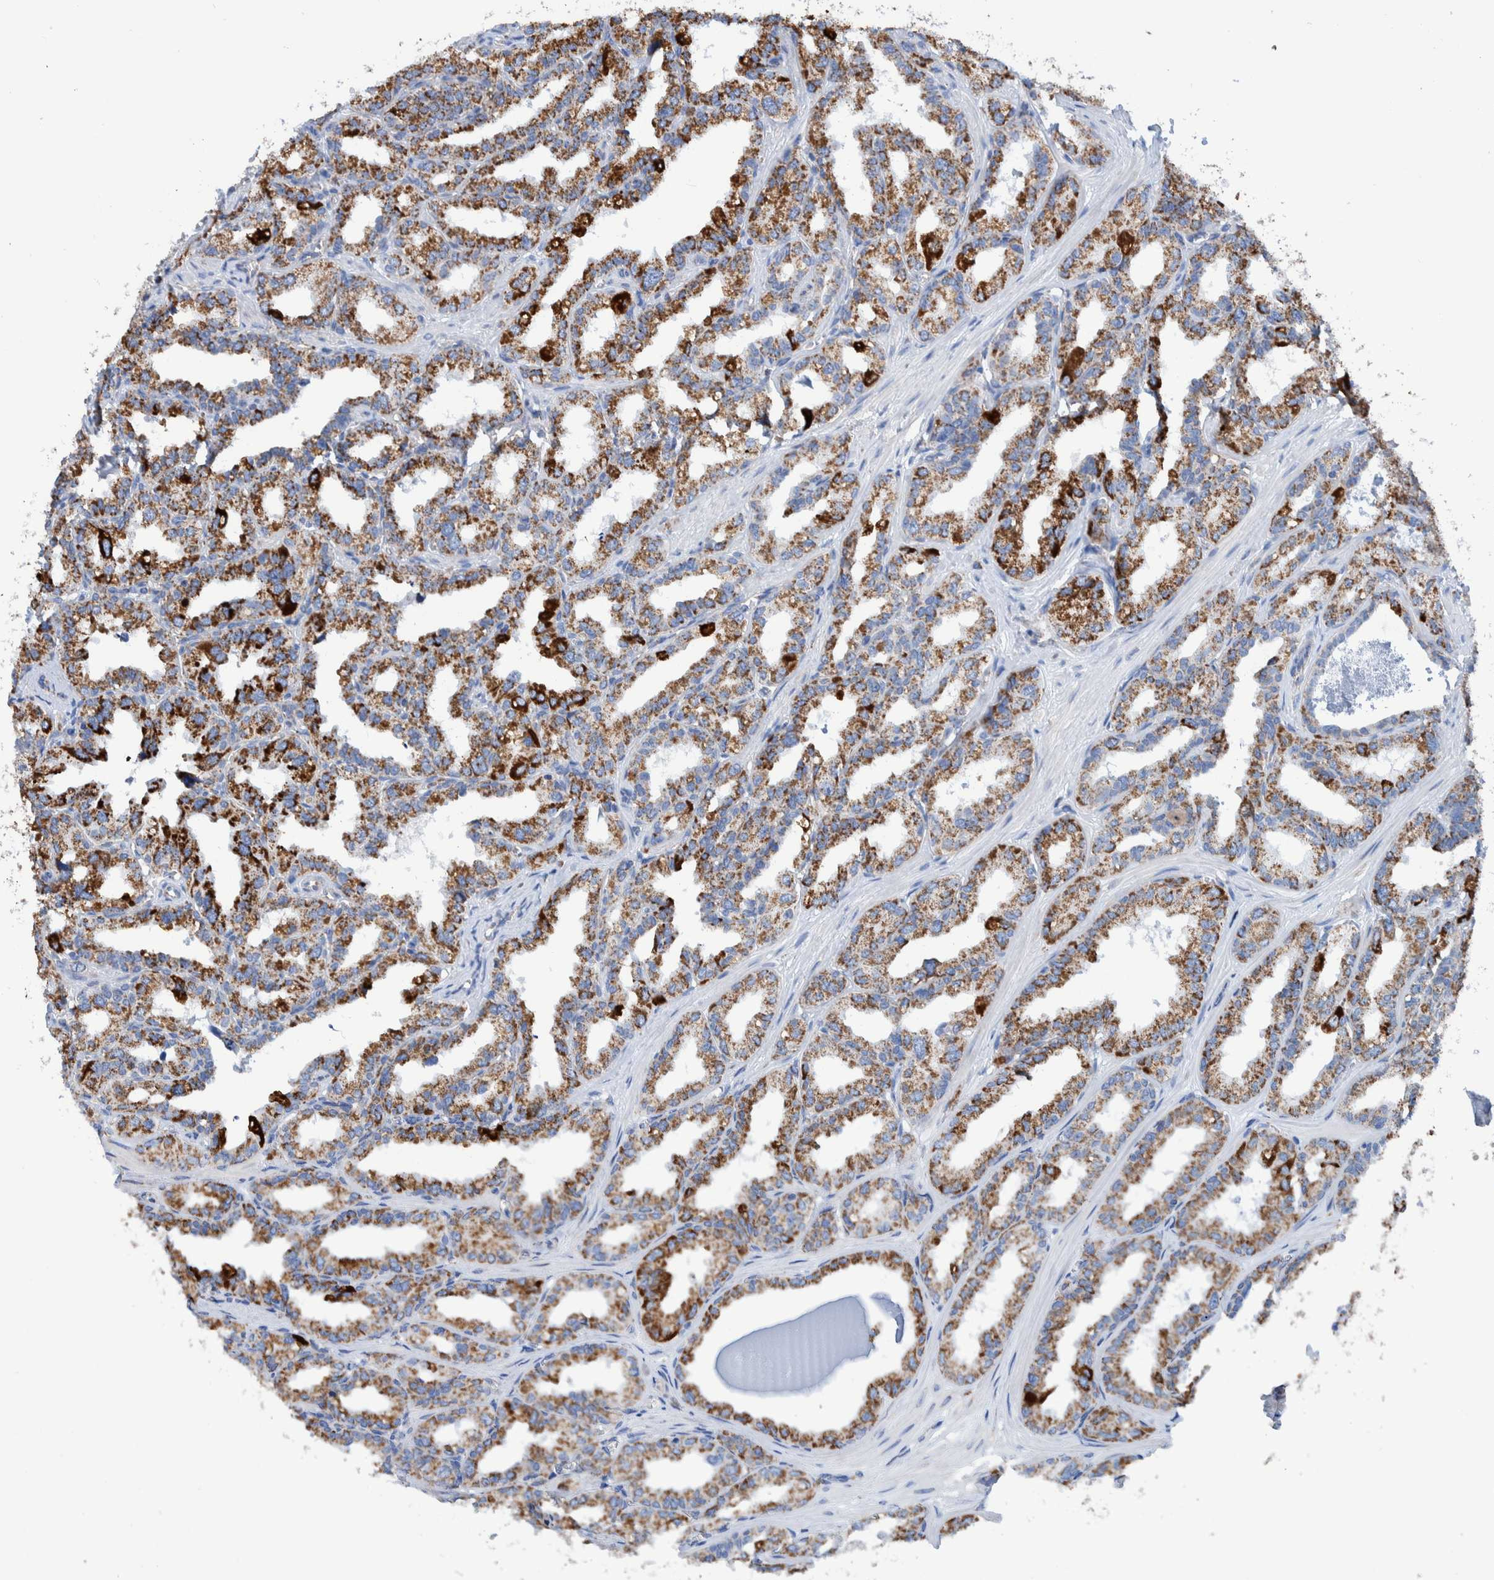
{"staining": {"intensity": "moderate", "quantity": ">75%", "location": "cytoplasmic/membranous"}, "tissue": "seminal vesicle", "cell_type": "Glandular cells", "image_type": "normal", "snomed": [{"axis": "morphology", "description": "Normal tissue, NOS"}, {"axis": "topography", "description": "Prostate"}, {"axis": "topography", "description": "Seminal veicle"}], "caption": "Immunohistochemistry micrograph of normal seminal vesicle stained for a protein (brown), which shows medium levels of moderate cytoplasmic/membranous staining in approximately >75% of glandular cells.", "gene": "DECR1", "patient": {"sex": "male", "age": 51}}